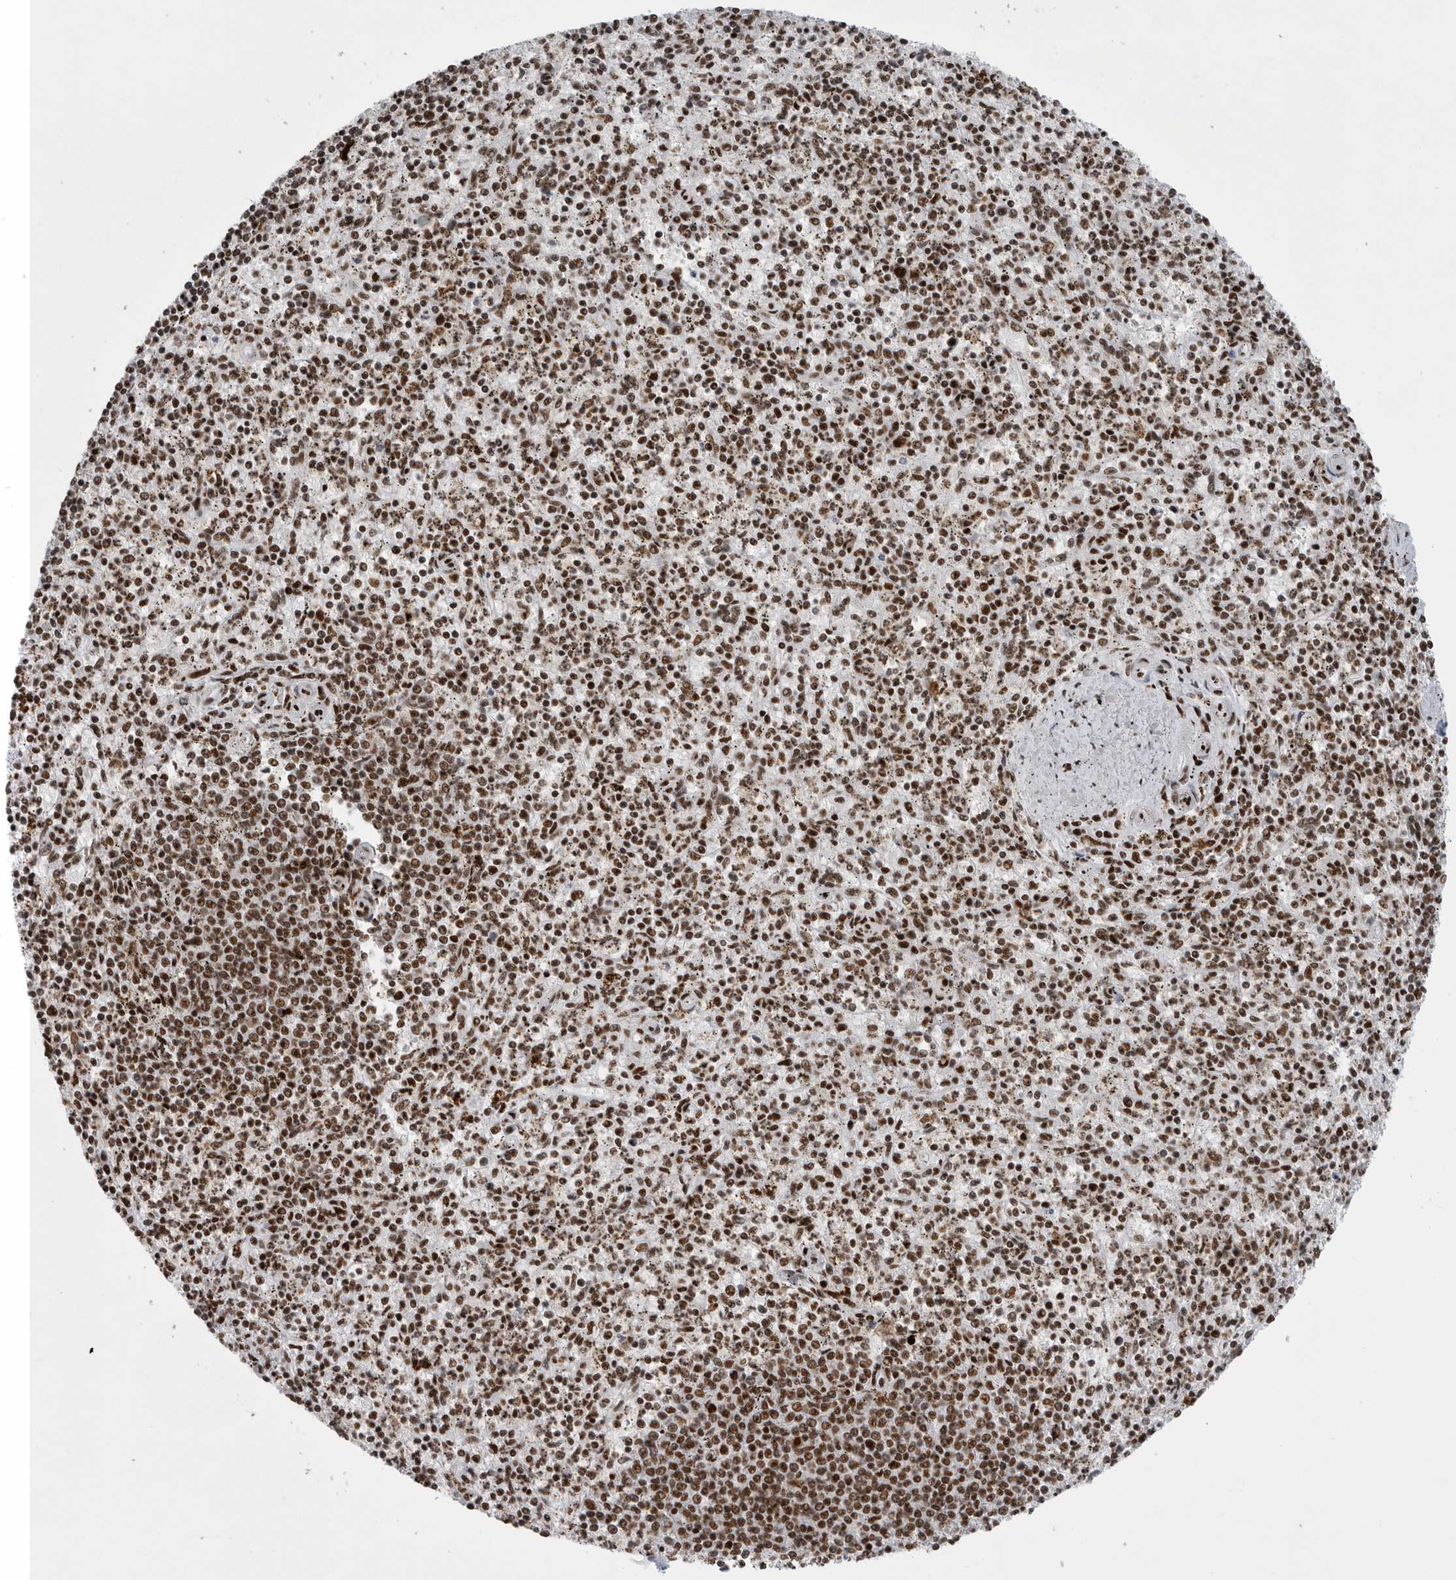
{"staining": {"intensity": "strong", "quantity": ">75%", "location": "nuclear"}, "tissue": "spleen", "cell_type": "Cells in red pulp", "image_type": "normal", "snomed": [{"axis": "morphology", "description": "Normal tissue, NOS"}, {"axis": "topography", "description": "Spleen"}], "caption": "The photomicrograph reveals a brown stain indicating the presence of a protein in the nuclear of cells in red pulp in spleen.", "gene": "BCLAF1", "patient": {"sex": "male", "age": 72}}